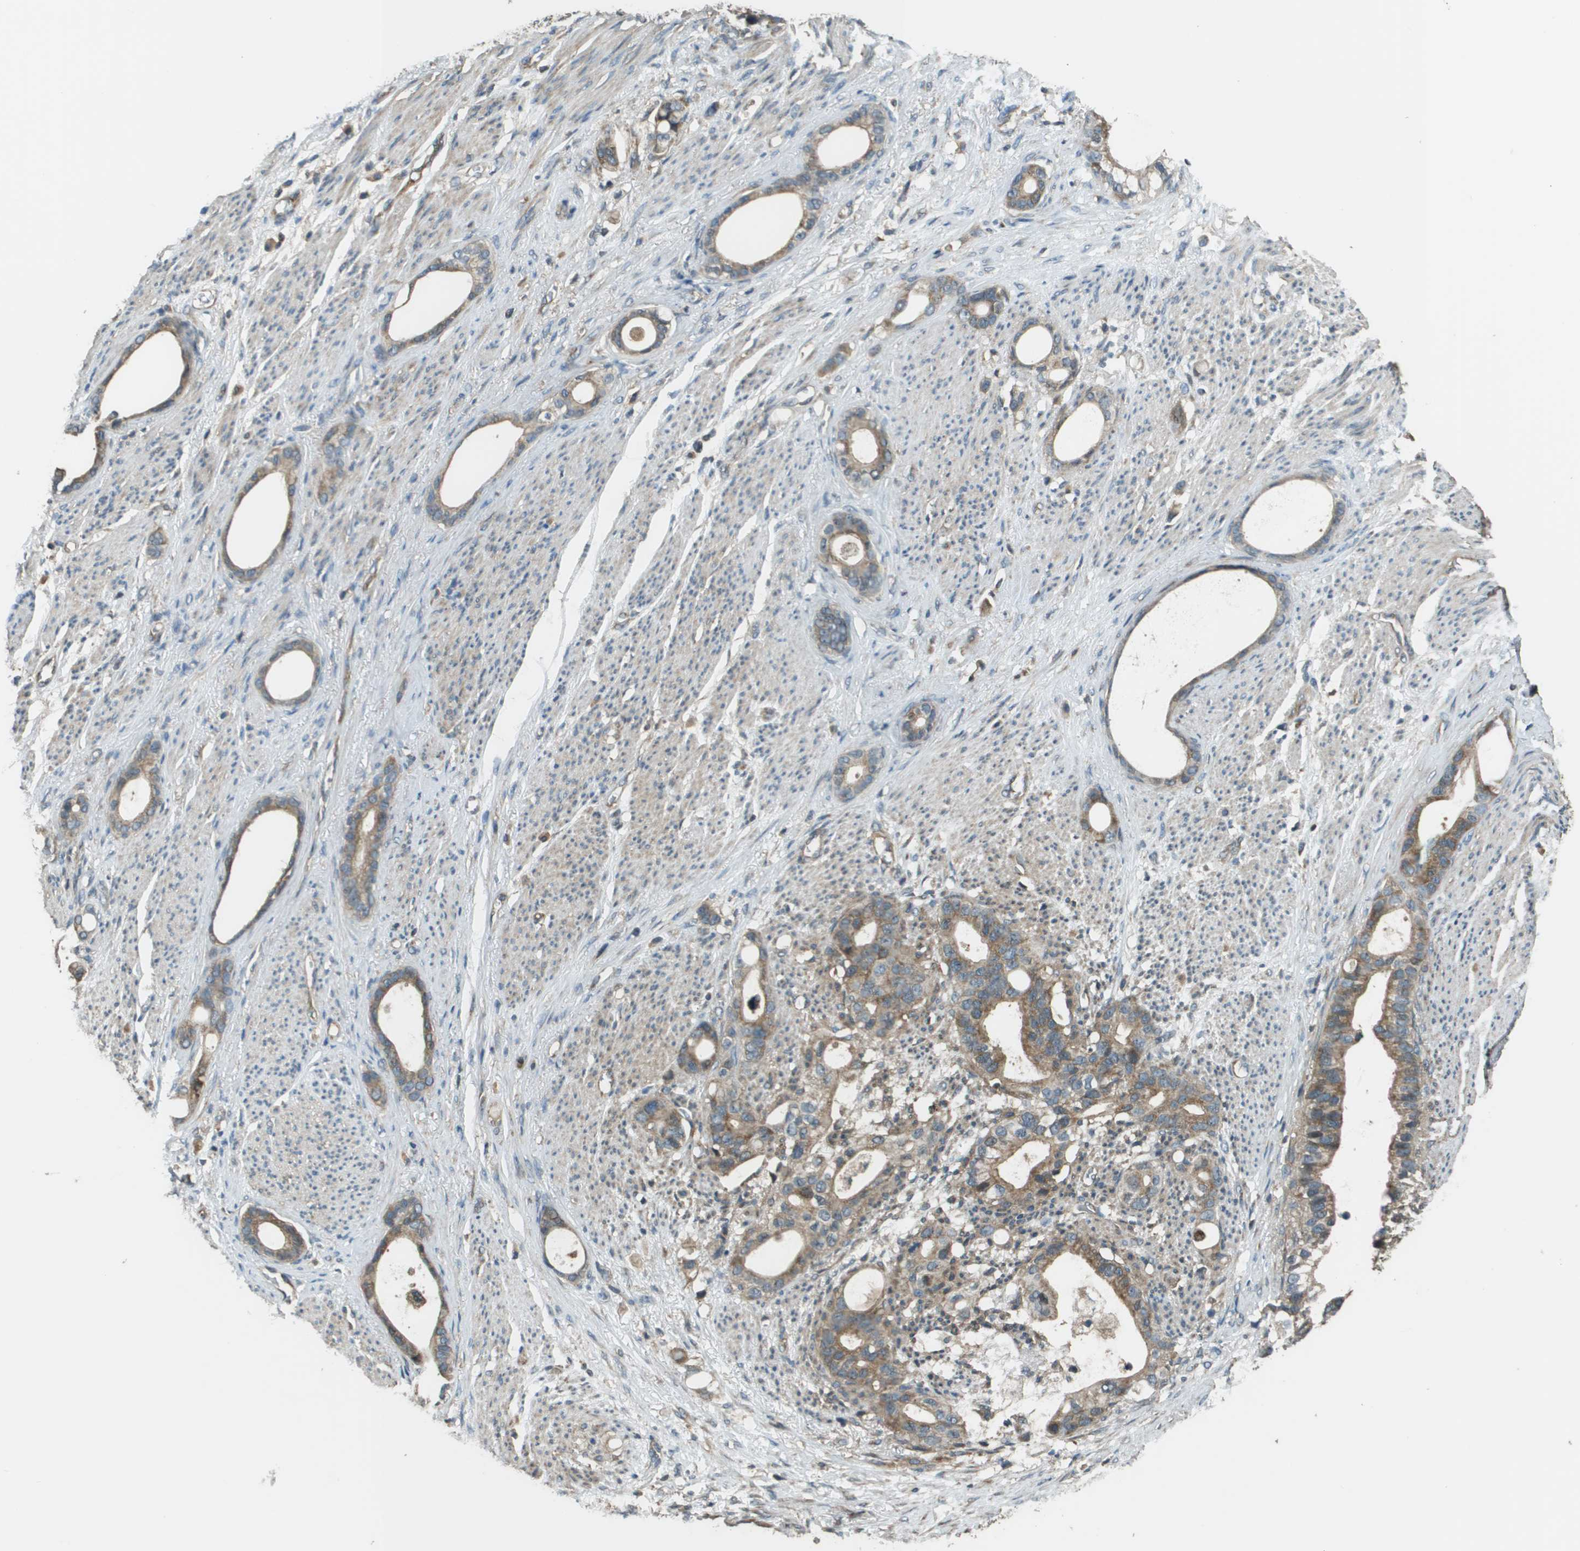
{"staining": {"intensity": "moderate", "quantity": ">75%", "location": "cytoplasmic/membranous"}, "tissue": "stomach cancer", "cell_type": "Tumor cells", "image_type": "cancer", "snomed": [{"axis": "morphology", "description": "Adenocarcinoma, NOS"}, {"axis": "topography", "description": "Stomach"}], "caption": "This is a photomicrograph of immunohistochemistry (IHC) staining of stomach cancer, which shows moderate expression in the cytoplasmic/membranous of tumor cells.", "gene": "PLPBP", "patient": {"sex": "female", "age": 75}}